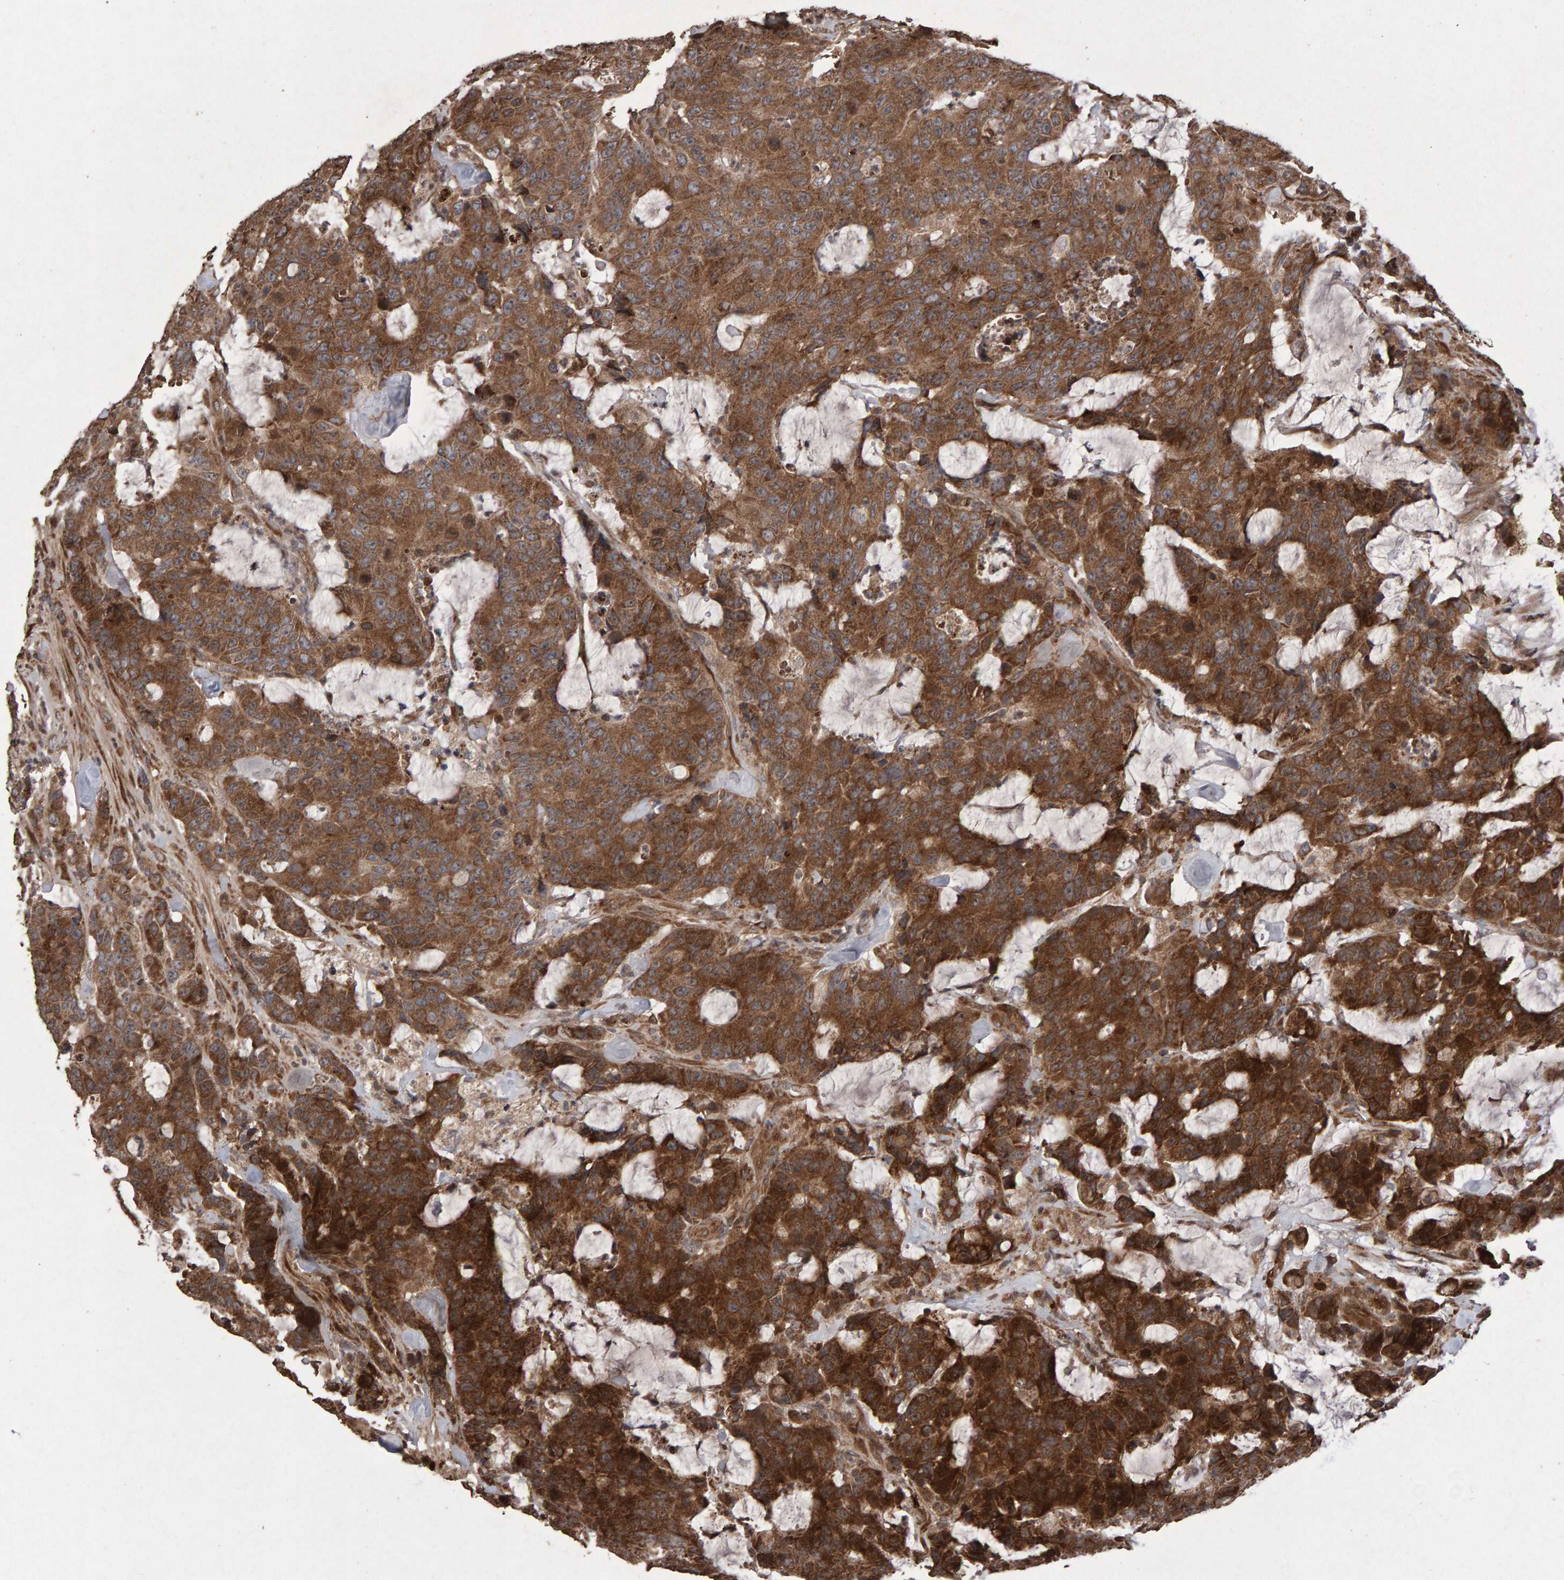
{"staining": {"intensity": "moderate", "quantity": ">75%", "location": "cytoplasmic/membranous"}, "tissue": "colorectal cancer", "cell_type": "Tumor cells", "image_type": "cancer", "snomed": [{"axis": "morphology", "description": "Adenocarcinoma, NOS"}, {"axis": "topography", "description": "Colon"}], "caption": "Human colorectal cancer stained with a brown dye displays moderate cytoplasmic/membranous positive expression in approximately >75% of tumor cells.", "gene": "OSBP2", "patient": {"sex": "female", "age": 86}}